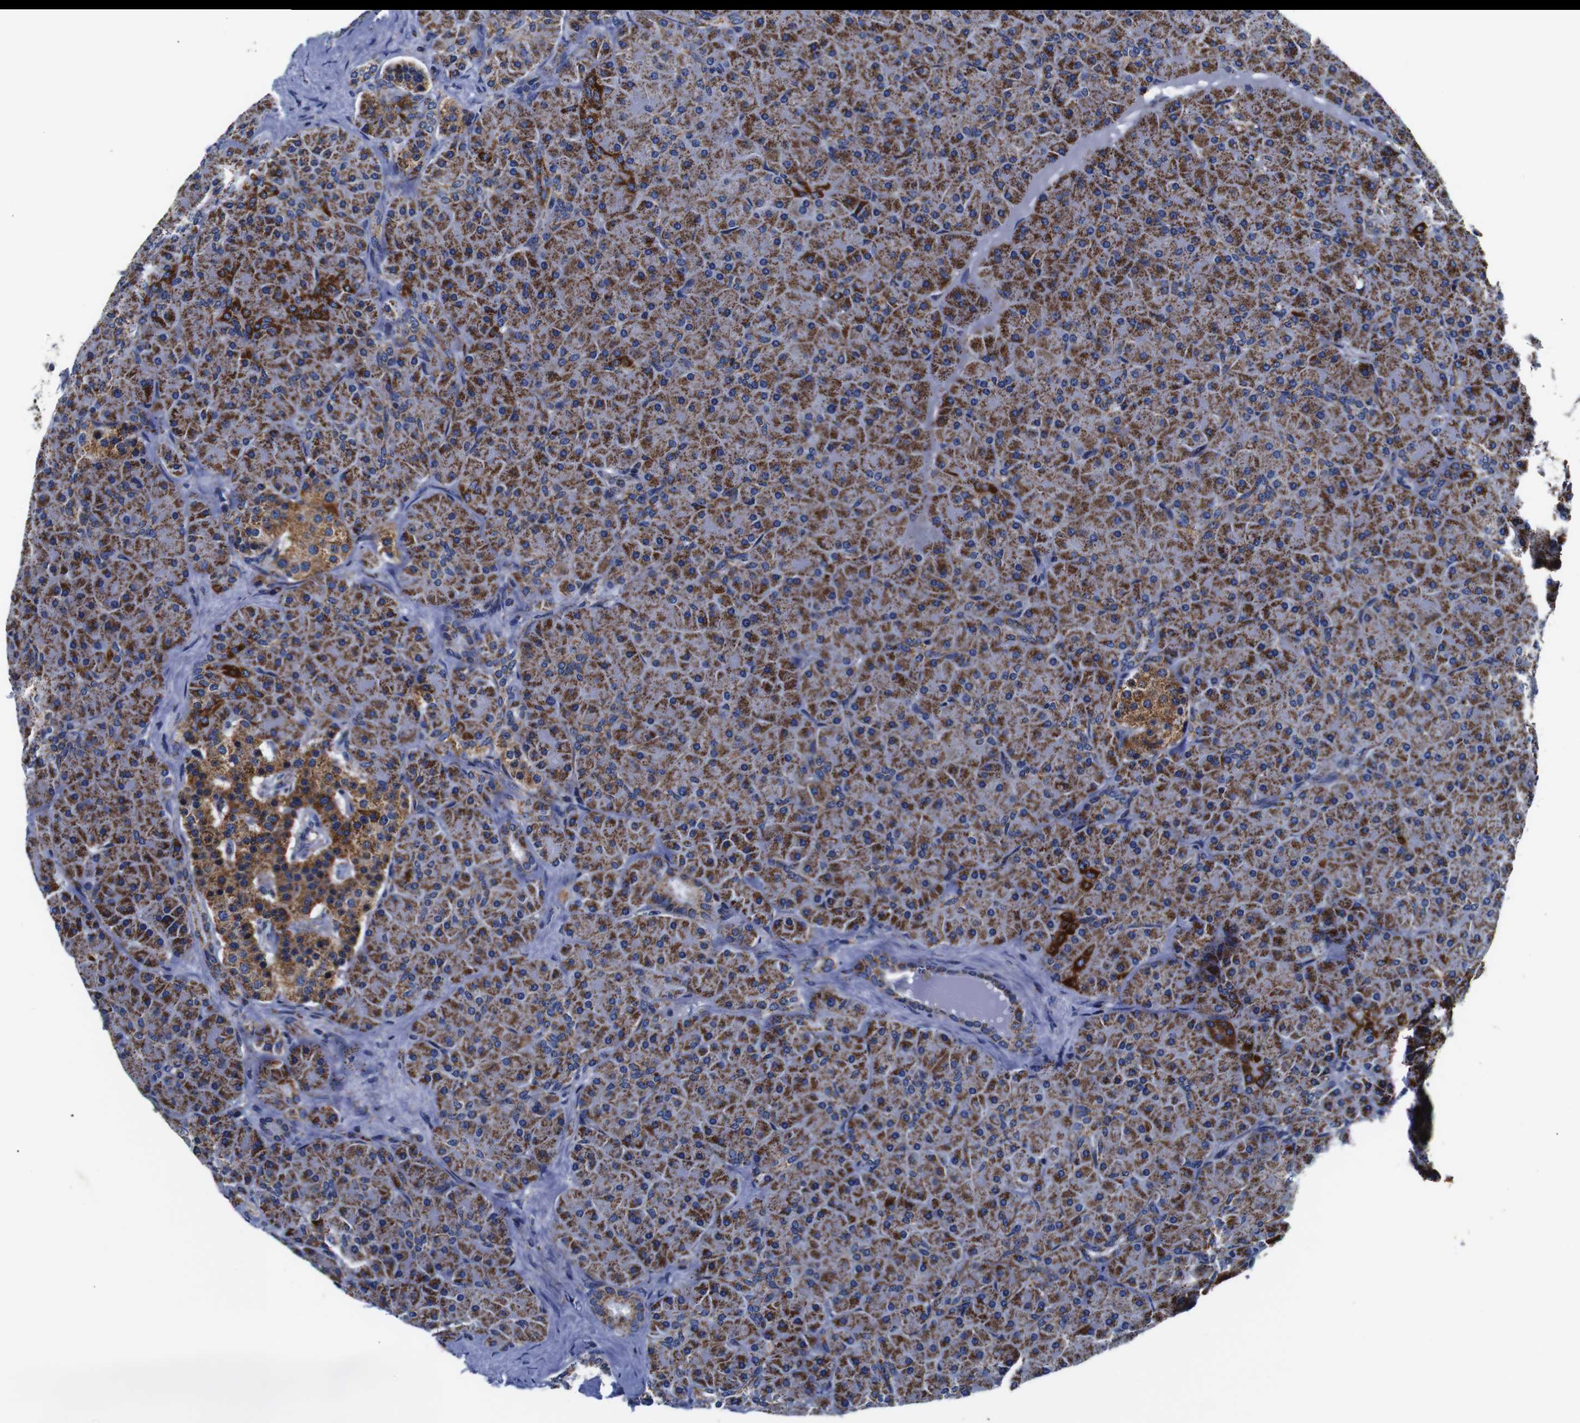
{"staining": {"intensity": "strong", "quantity": ">75%", "location": "cytoplasmic/membranous"}, "tissue": "pancreas", "cell_type": "Exocrine glandular cells", "image_type": "normal", "snomed": [{"axis": "morphology", "description": "Normal tissue, NOS"}, {"axis": "topography", "description": "Pancreas"}], "caption": "Immunohistochemical staining of normal pancreas shows >75% levels of strong cytoplasmic/membranous protein staining in about >75% of exocrine glandular cells.", "gene": "FKBP9", "patient": {"sex": "male", "age": 66}}